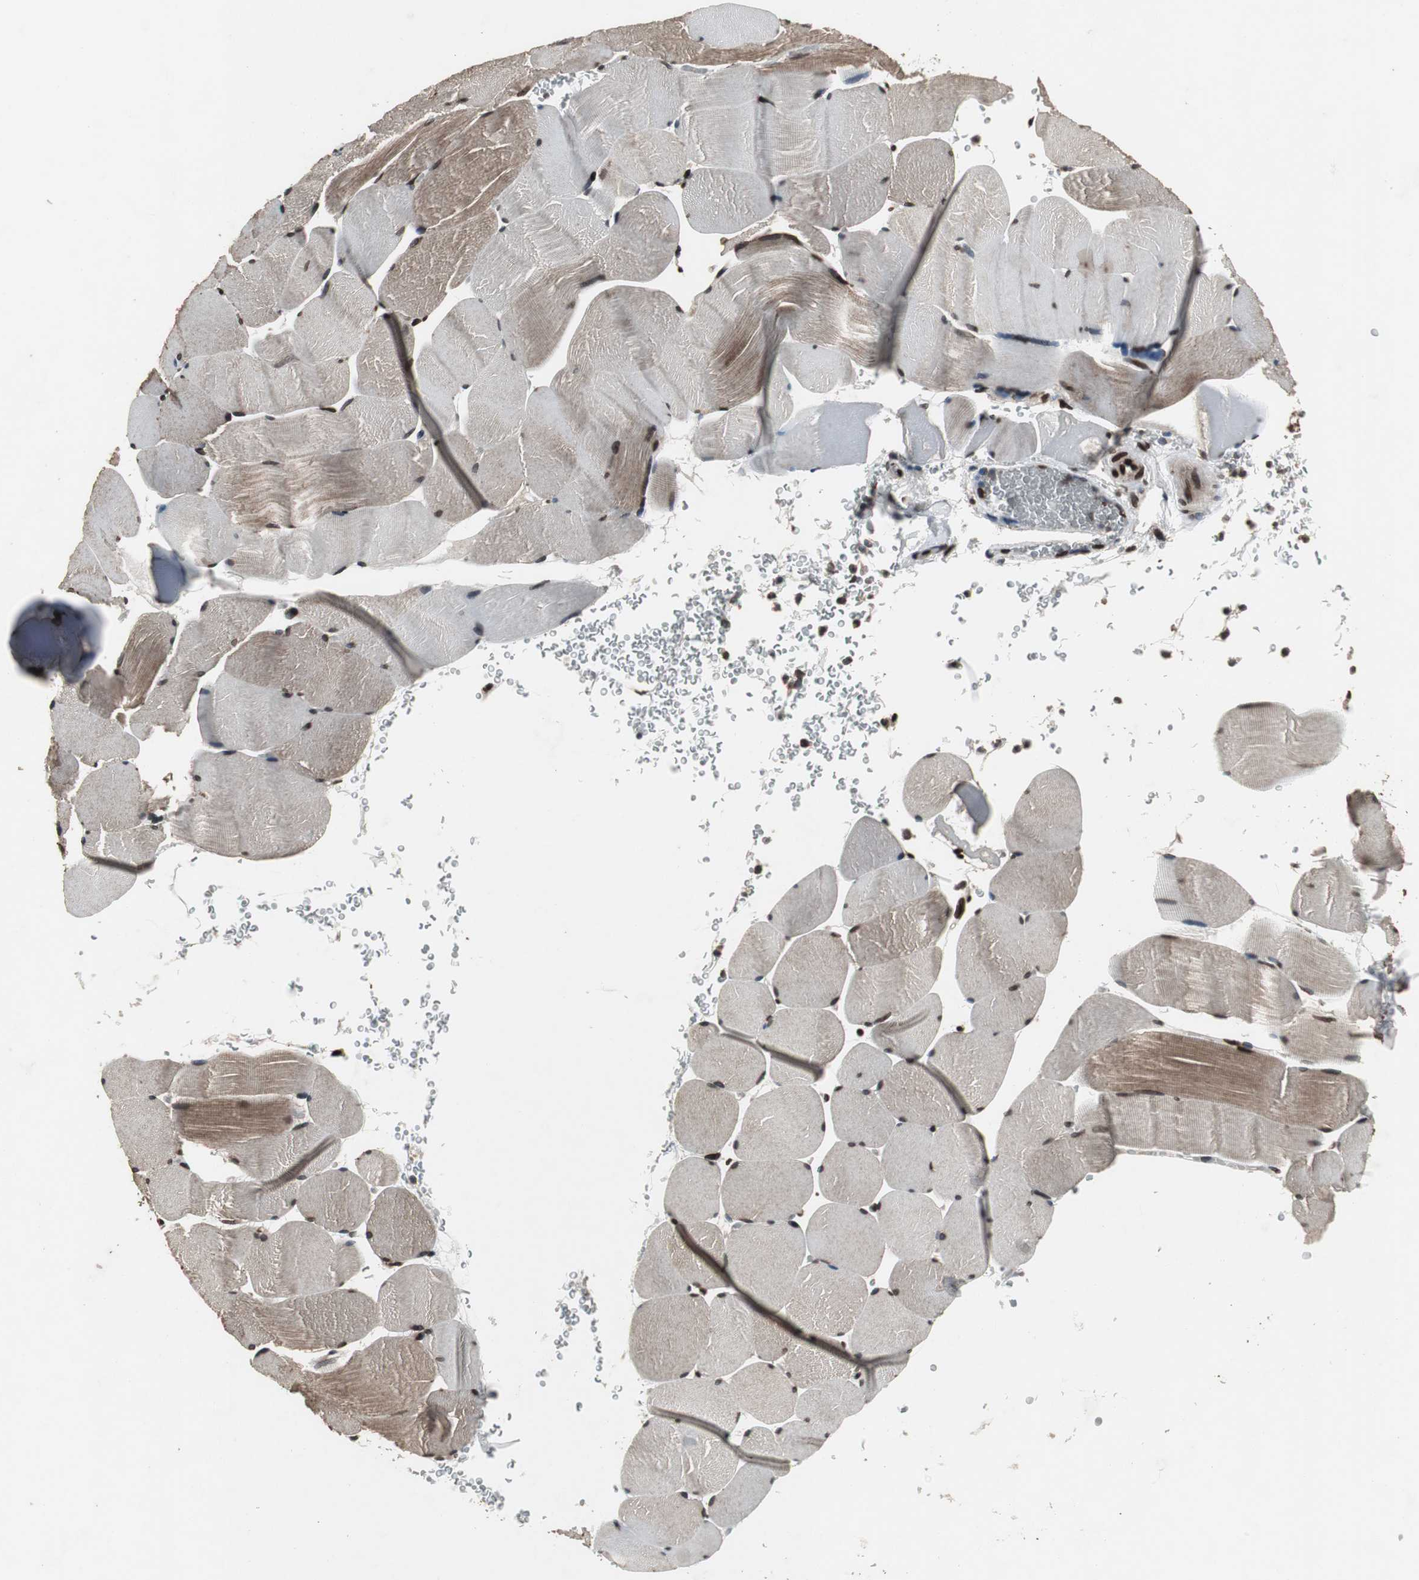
{"staining": {"intensity": "strong", "quantity": ">75%", "location": "nuclear"}, "tissue": "skeletal muscle", "cell_type": "Myocytes", "image_type": "normal", "snomed": [{"axis": "morphology", "description": "Normal tissue, NOS"}, {"axis": "topography", "description": "Skeletal muscle"}], "caption": "An IHC histopathology image of unremarkable tissue is shown. Protein staining in brown highlights strong nuclear positivity in skeletal muscle within myocytes. (IHC, brightfield microscopy, high magnification).", "gene": "LMNA", "patient": {"sex": "male", "age": 62}}